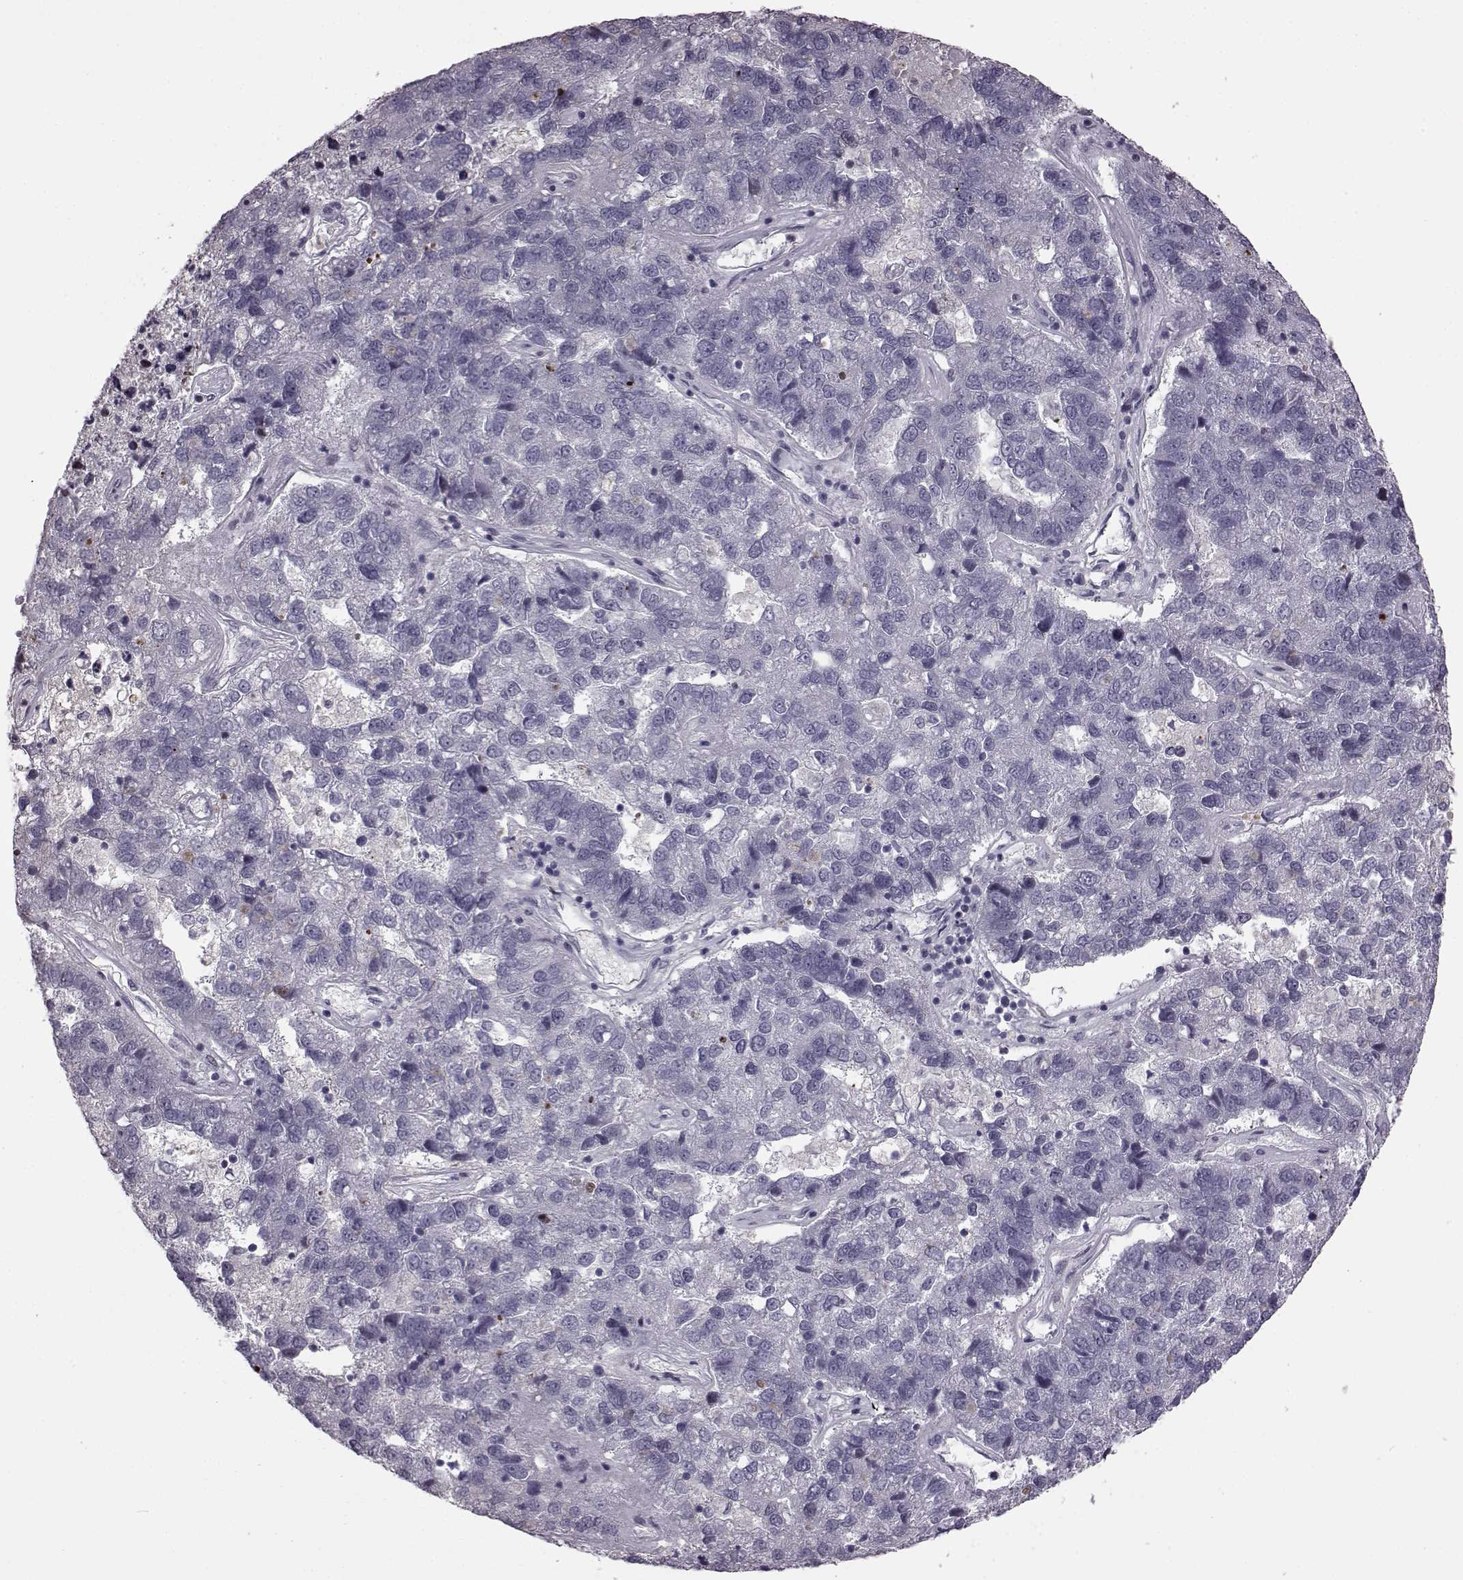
{"staining": {"intensity": "negative", "quantity": "none", "location": "none"}, "tissue": "pancreatic cancer", "cell_type": "Tumor cells", "image_type": "cancer", "snomed": [{"axis": "morphology", "description": "Adenocarcinoma, NOS"}, {"axis": "topography", "description": "Pancreas"}], "caption": "IHC of pancreatic cancer reveals no positivity in tumor cells.", "gene": "GAL", "patient": {"sex": "female", "age": 61}}